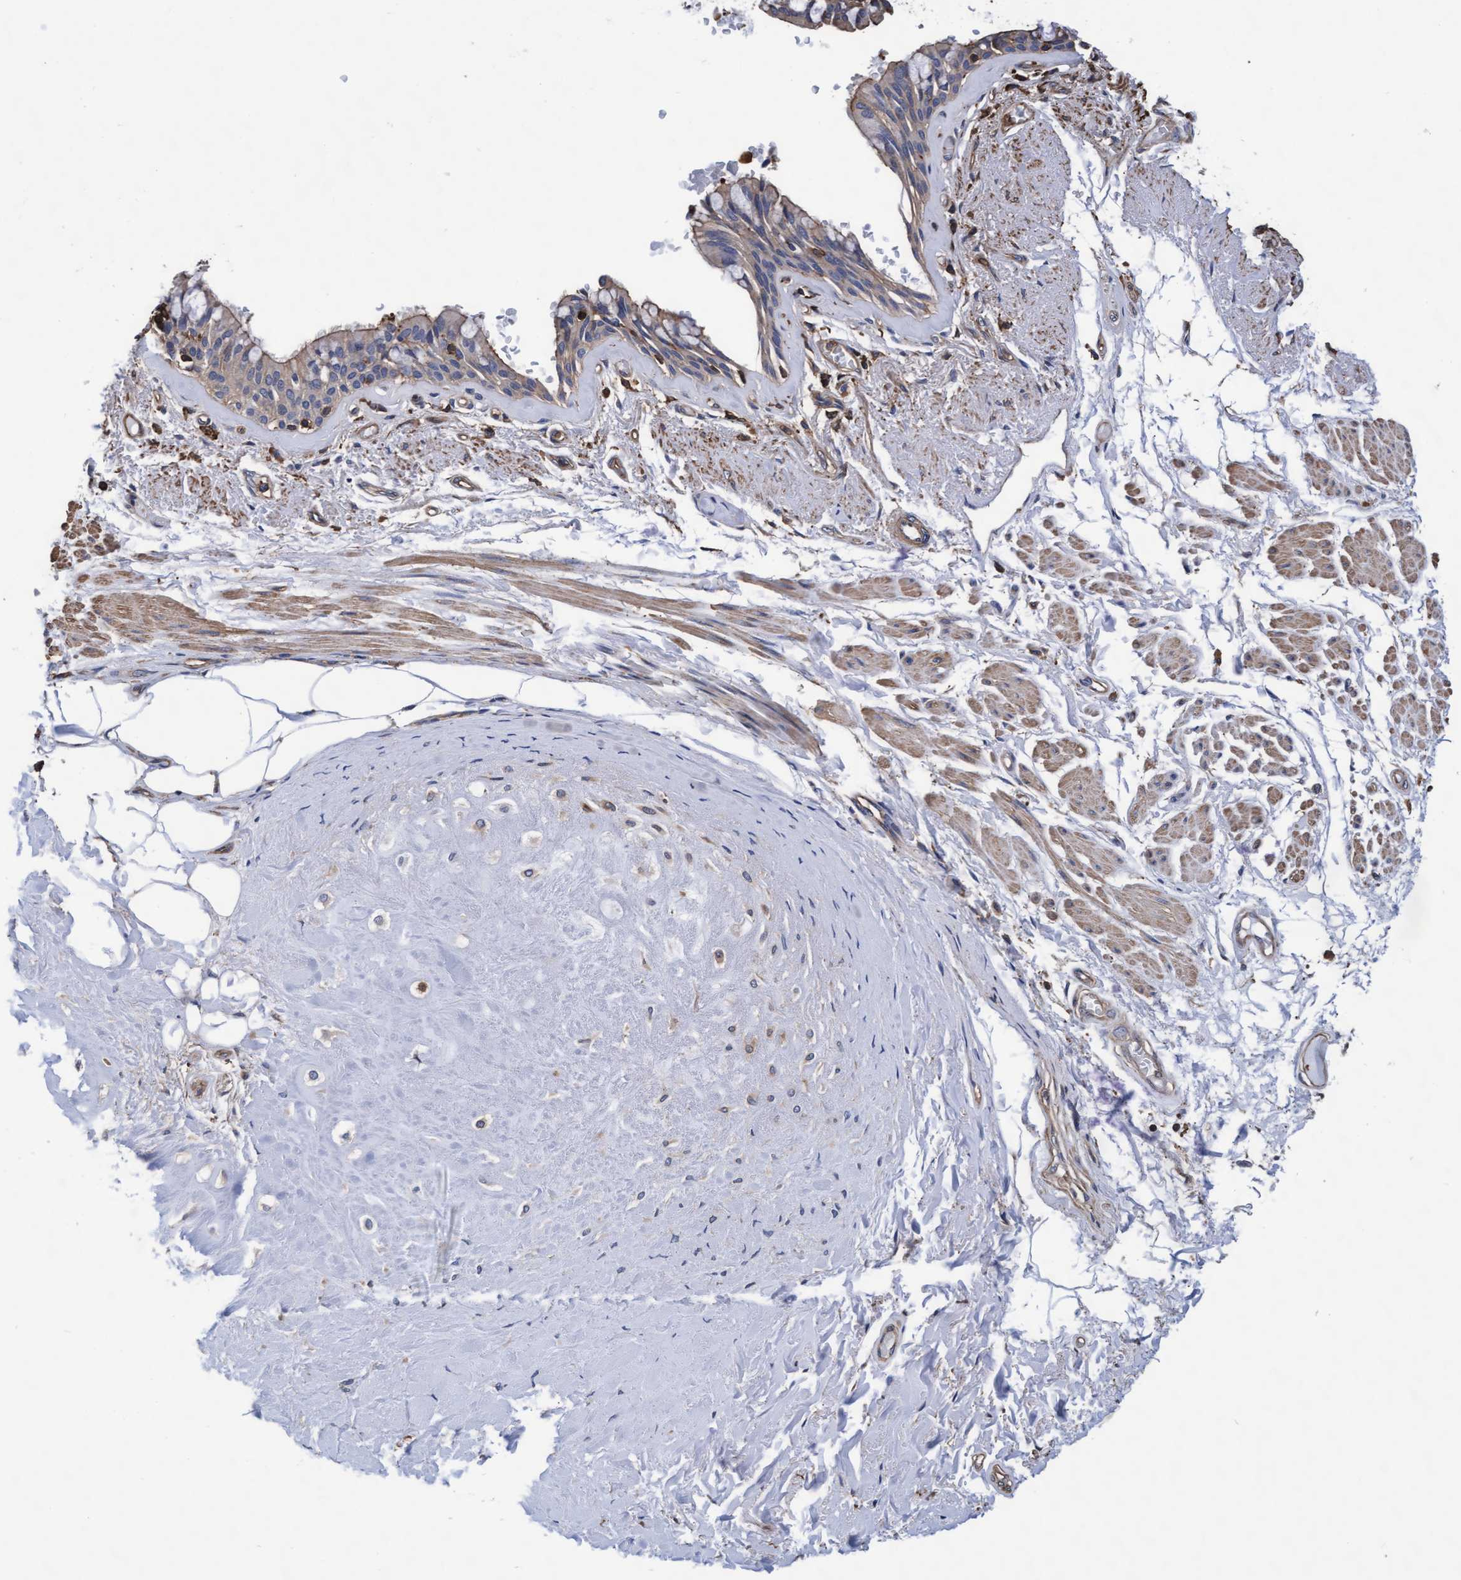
{"staining": {"intensity": "moderate", "quantity": "<25%", "location": "cytoplasmic/membranous"}, "tissue": "bronchus", "cell_type": "Respiratory epithelial cells", "image_type": "normal", "snomed": [{"axis": "morphology", "description": "Normal tissue, NOS"}, {"axis": "topography", "description": "Bronchus"}], "caption": "A low amount of moderate cytoplasmic/membranous staining is present in about <25% of respiratory epithelial cells in benign bronchus.", "gene": "GRHPR", "patient": {"sex": "male", "age": 66}}